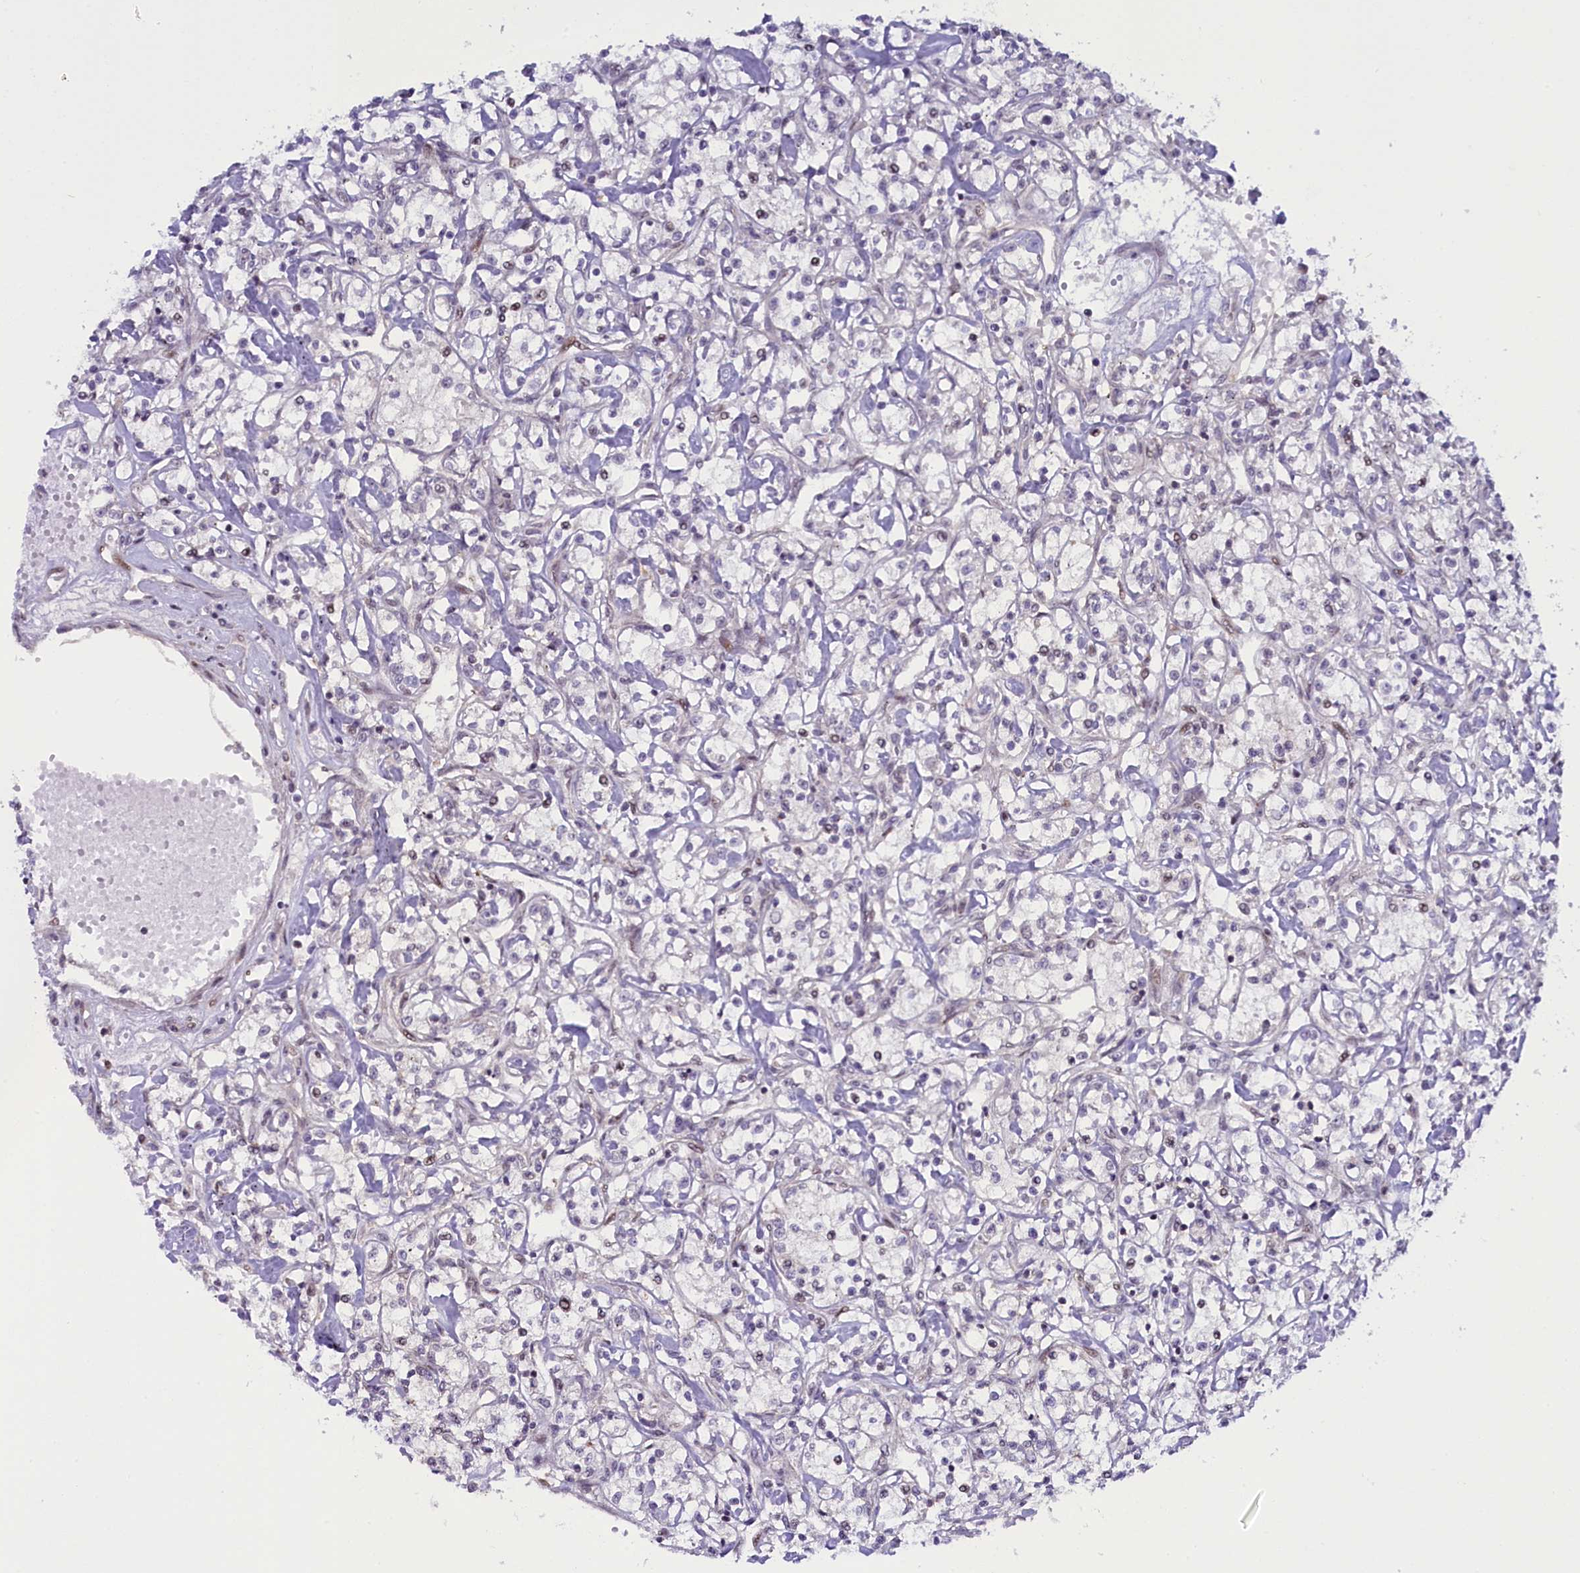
{"staining": {"intensity": "negative", "quantity": "none", "location": "none"}, "tissue": "renal cancer", "cell_type": "Tumor cells", "image_type": "cancer", "snomed": [{"axis": "morphology", "description": "Adenocarcinoma, NOS"}, {"axis": "topography", "description": "Kidney"}], "caption": "Renal cancer stained for a protein using IHC demonstrates no expression tumor cells.", "gene": "CCL23", "patient": {"sex": "female", "age": 59}}